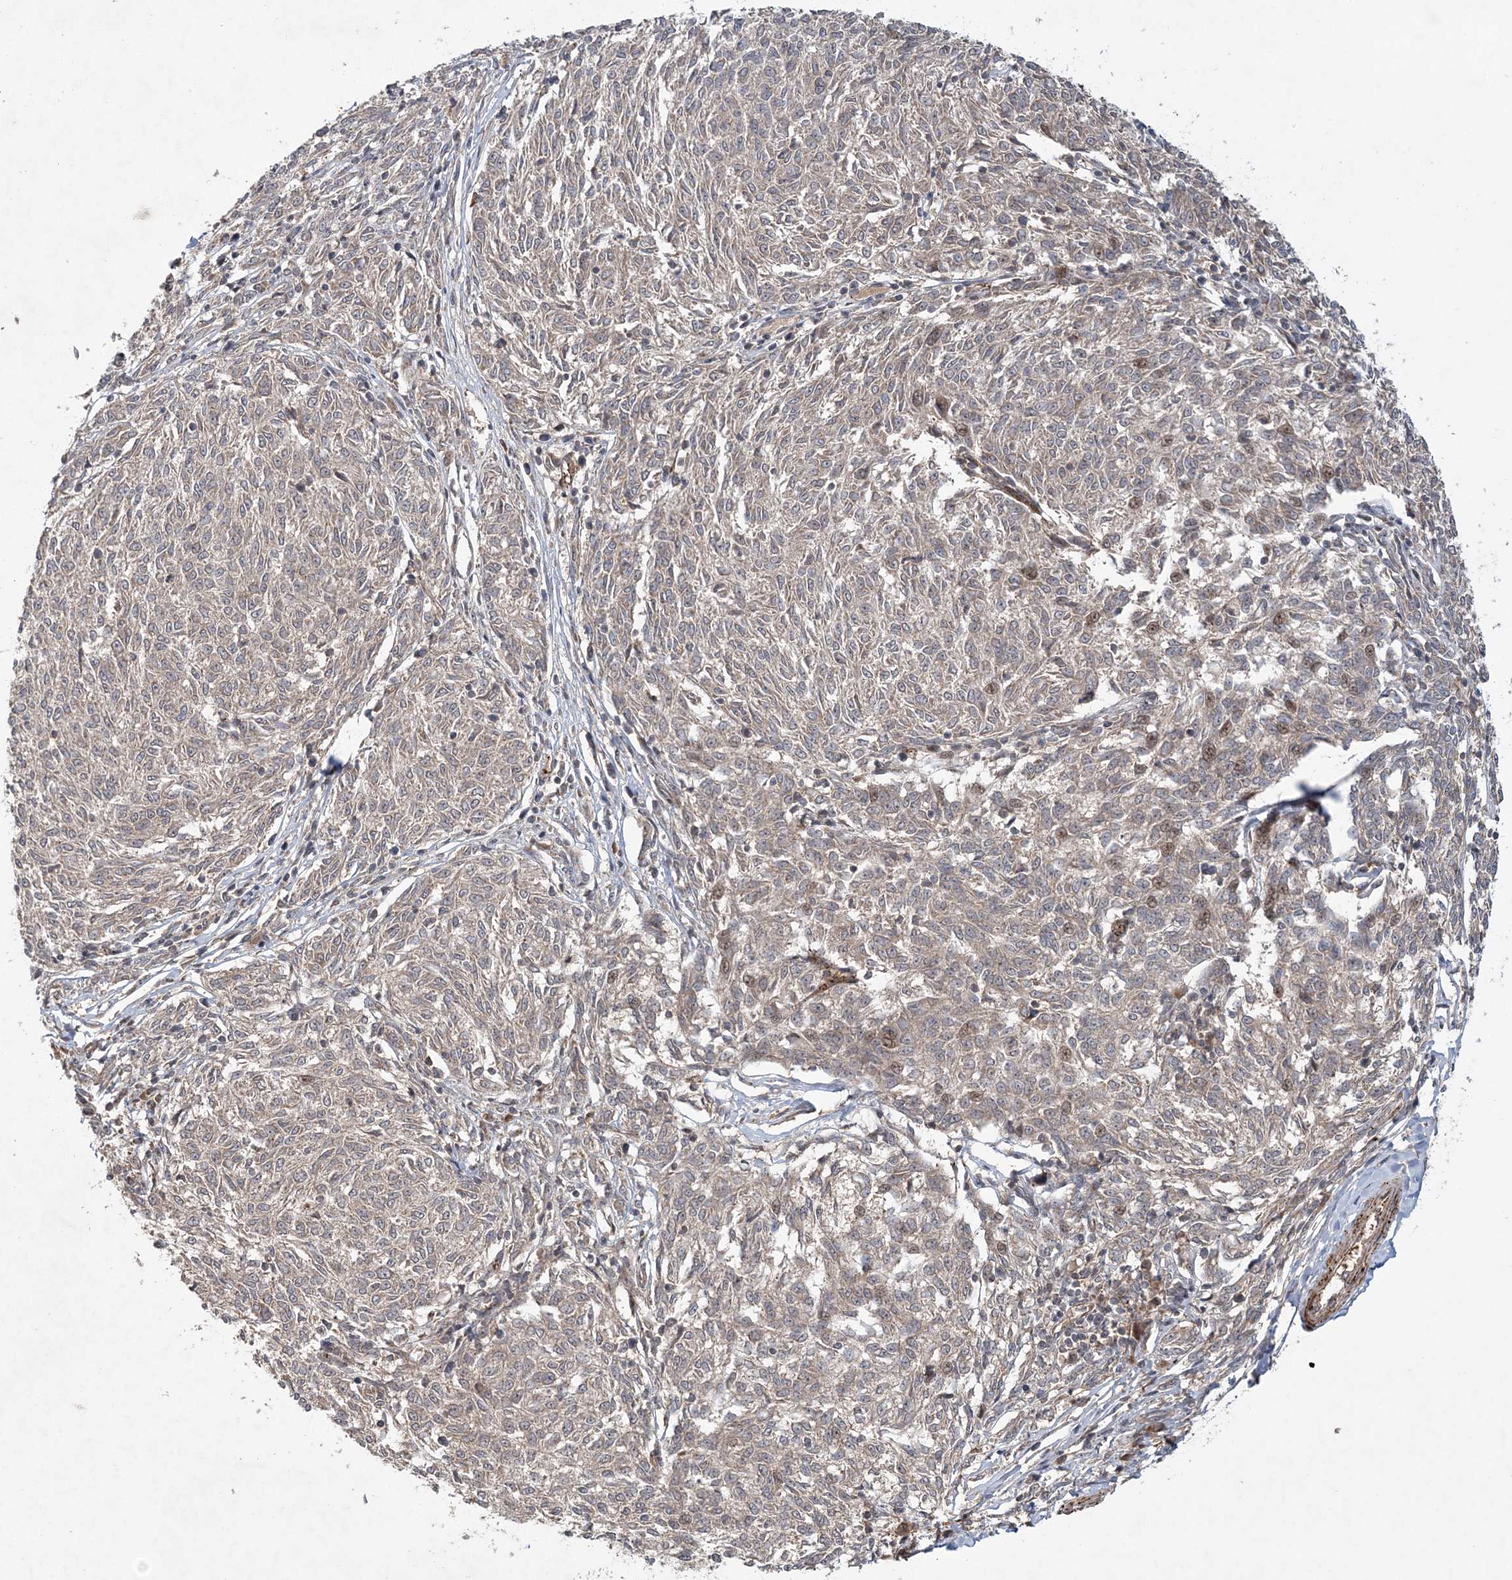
{"staining": {"intensity": "negative", "quantity": "none", "location": "none"}, "tissue": "melanoma", "cell_type": "Tumor cells", "image_type": "cancer", "snomed": [{"axis": "morphology", "description": "Malignant melanoma, NOS"}, {"axis": "topography", "description": "Skin"}], "caption": "Histopathology image shows no protein positivity in tumor cells of melanoma tissue.", "gene": "UBTD2", "patient": {"sex": "female", "age": 72}}